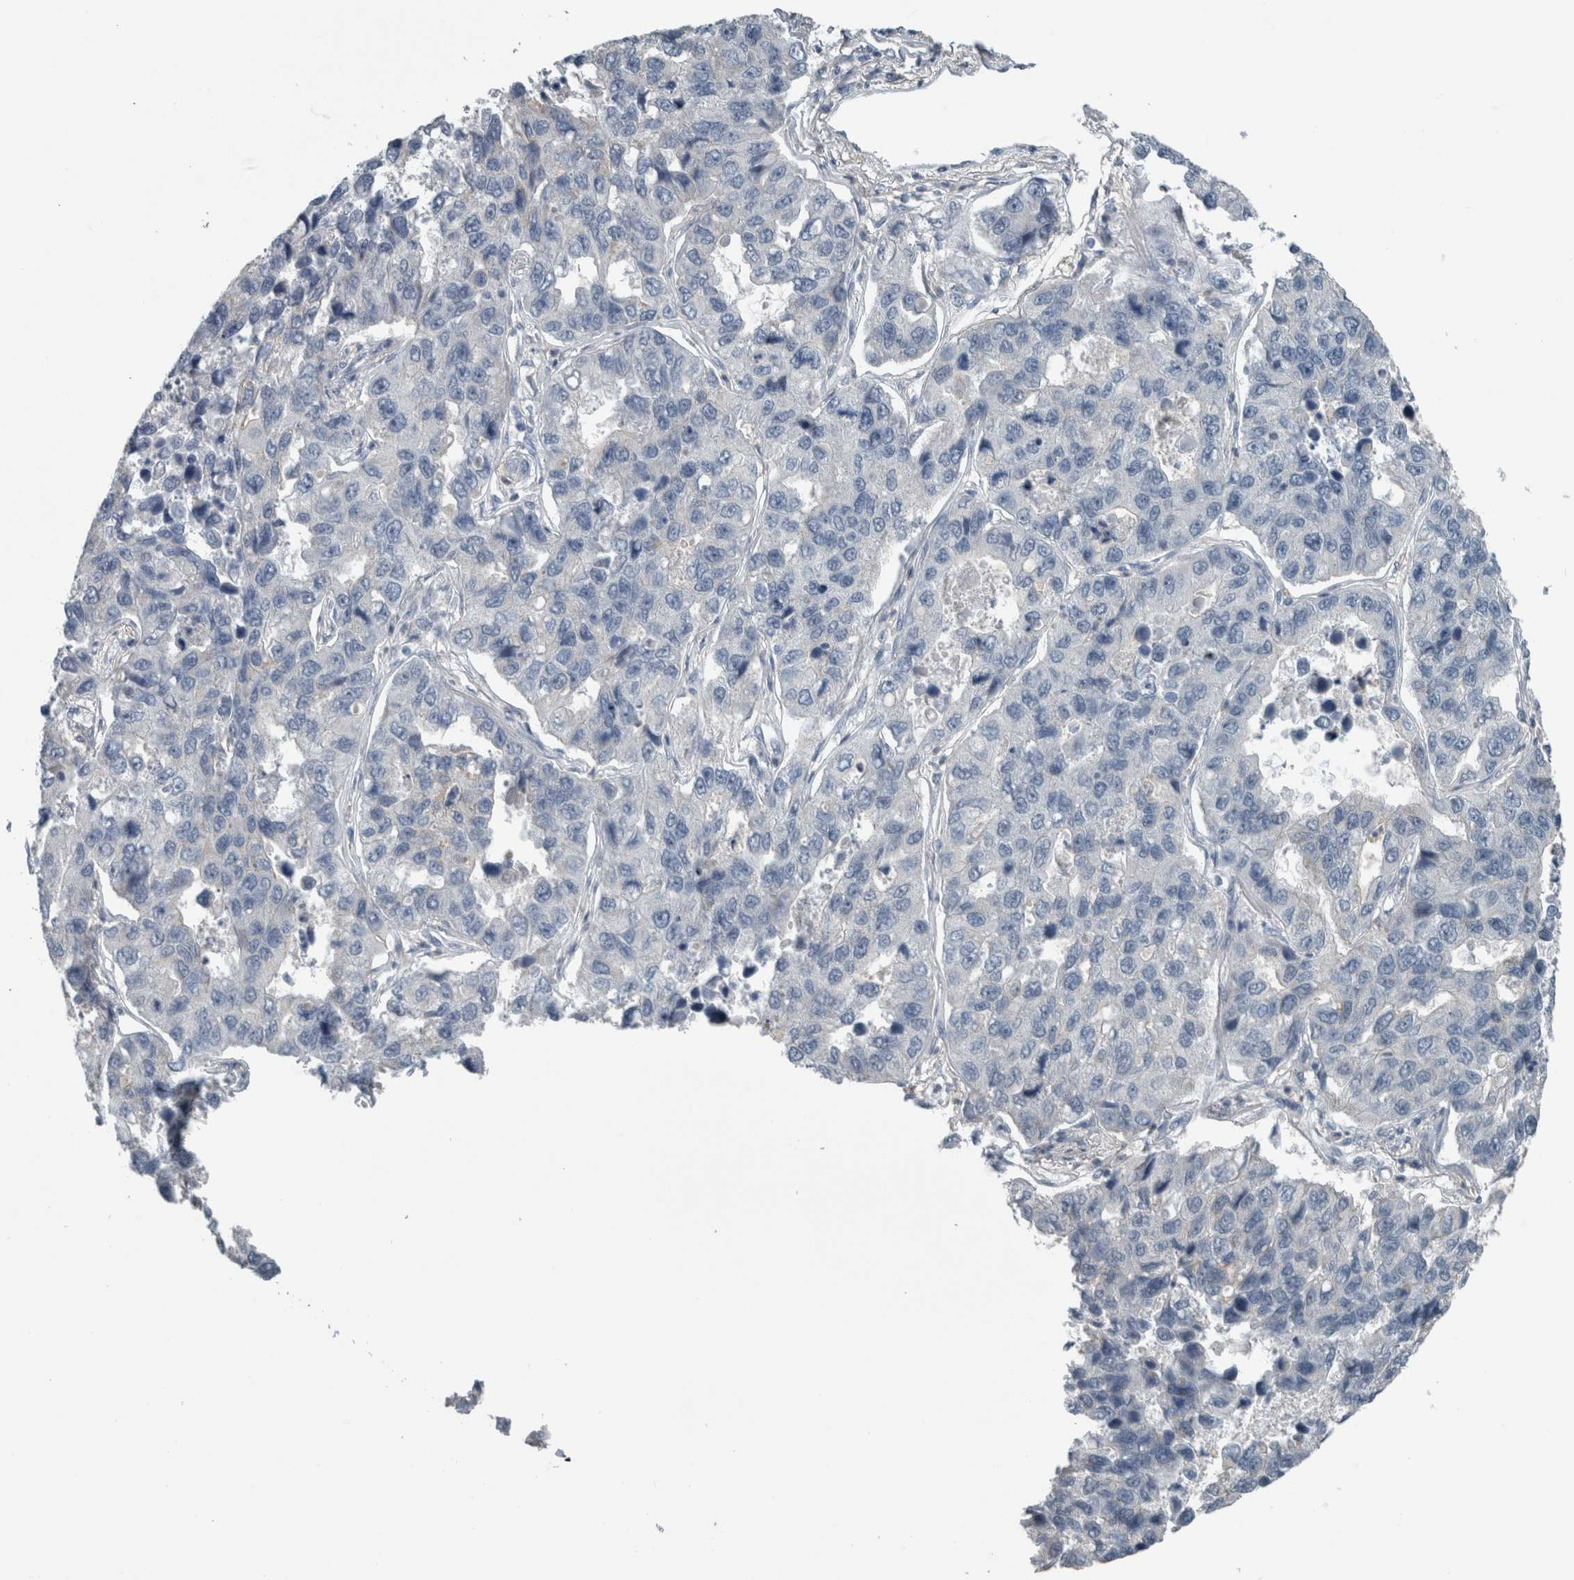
{"staining": {"intensity": "negative", "quantity": "none", "location": "none"}, "tissue": "lung cancer", "cell_type": "Tumor cells", "image_type": "cancer", "snomed": [{"axis": "morphology", "description": "Adenocarcinoma, NOS"}, {"axis": "topography", "description": "Lung"}], "caption": "Immunohistochemistry (IHC) photomicrograph of neoplastic tissue: adenocarcinoma (lung) stained with DAB reveals no significant protein staining in tumor cells.", "gene": "ACSF2", "patient": {"sex": "male", "age": 64}}